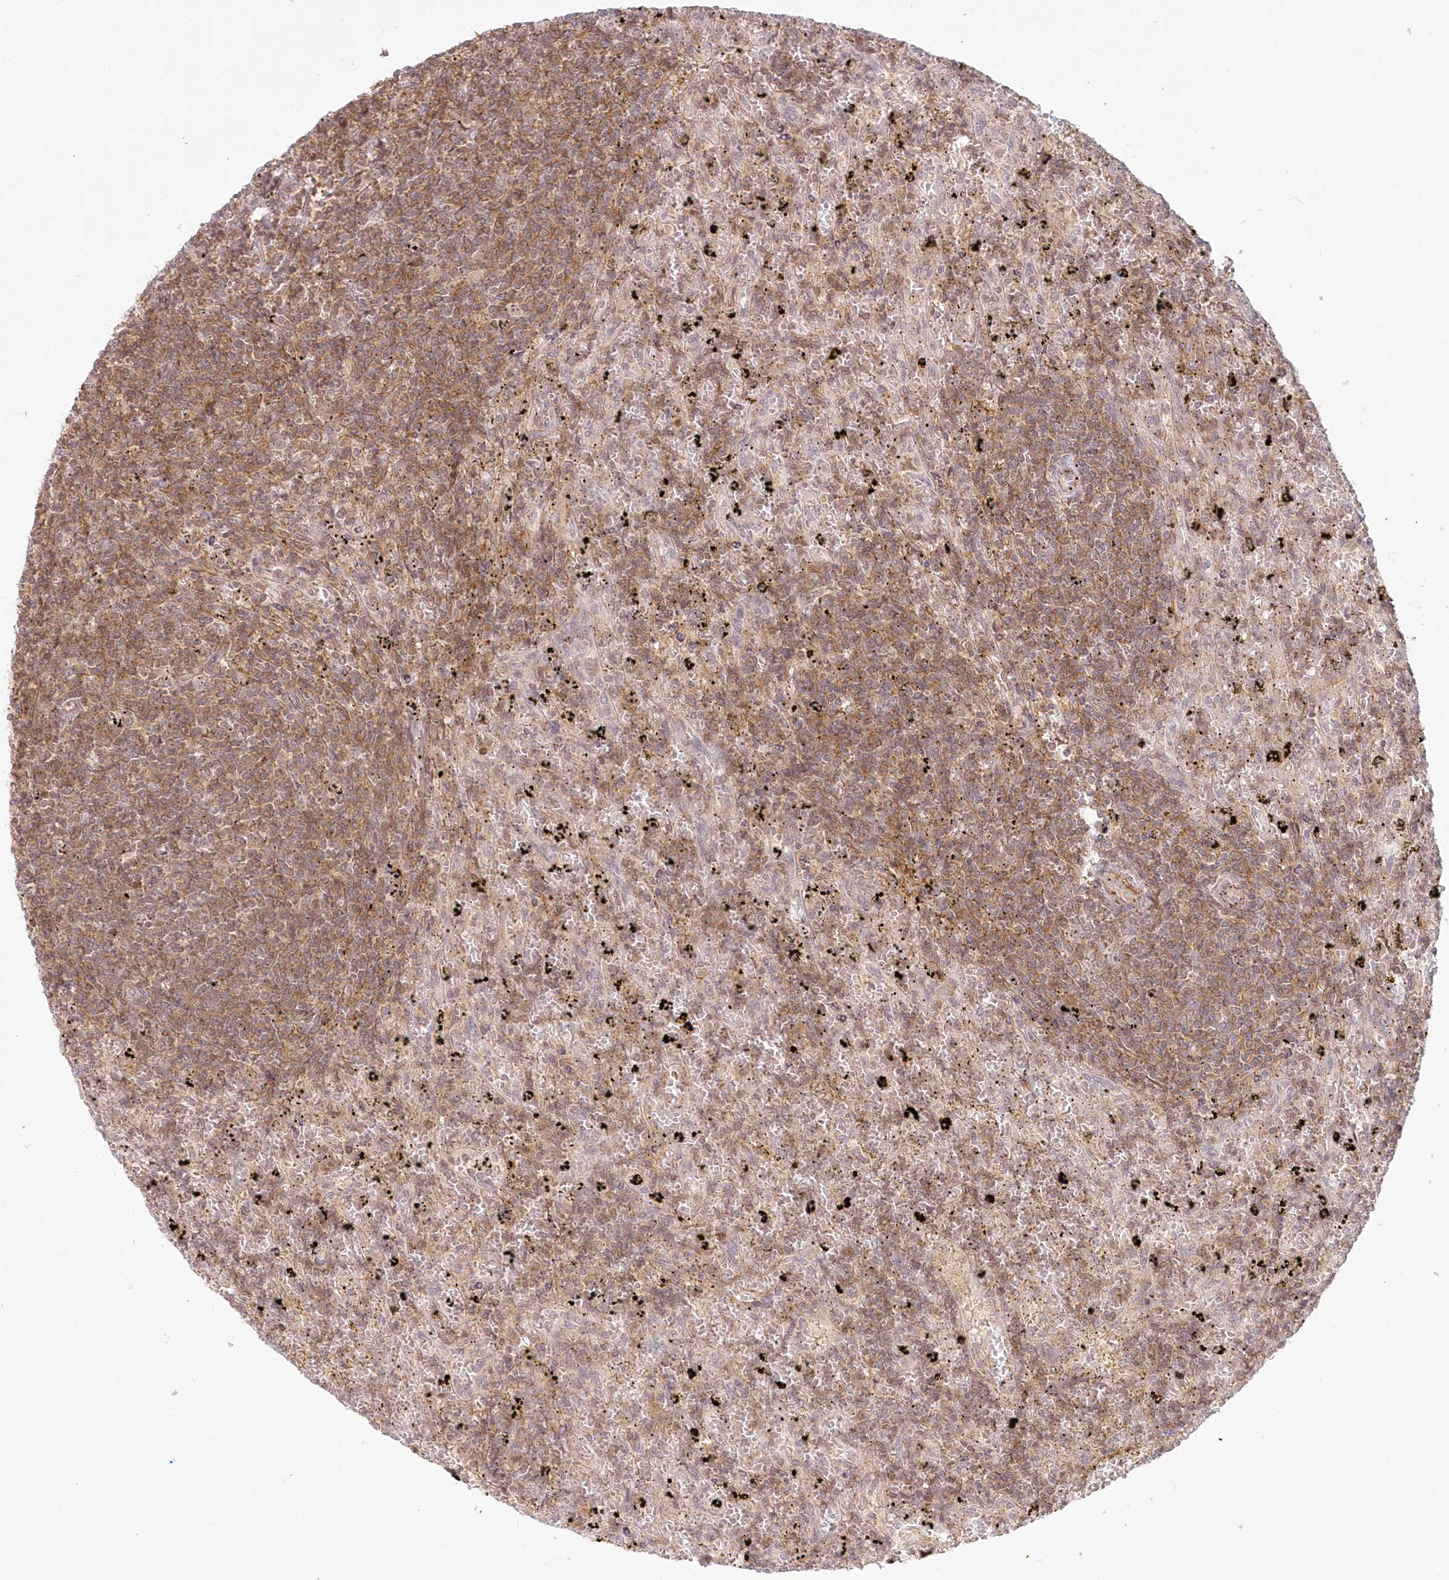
{"staining": {"intensity": "moderate", "quantity": ">75%", "location": "cytoplasmic/membranous"}, "tissue": "lymphoma", "cell_type": "Tumor cells", "image_type": "cancer", "snomed": [{"axis": "morphology", "description": "Malignant lymphoma, non-Hodgkin's type, Low grade"}, {"axis": "topography", "description": "Spleen"}], "caption": "High-magnification brightfield microscopy of lymphoma stained with DAB (brown) and counterstained with hematoxylin (blue). tumor cells exhibit moderate cytoplasmic/membranous staining is appreciated in approximately>75% of cells.", "gene": "TOGARAM2", "patient": {"sex": "male", "age": 76}}